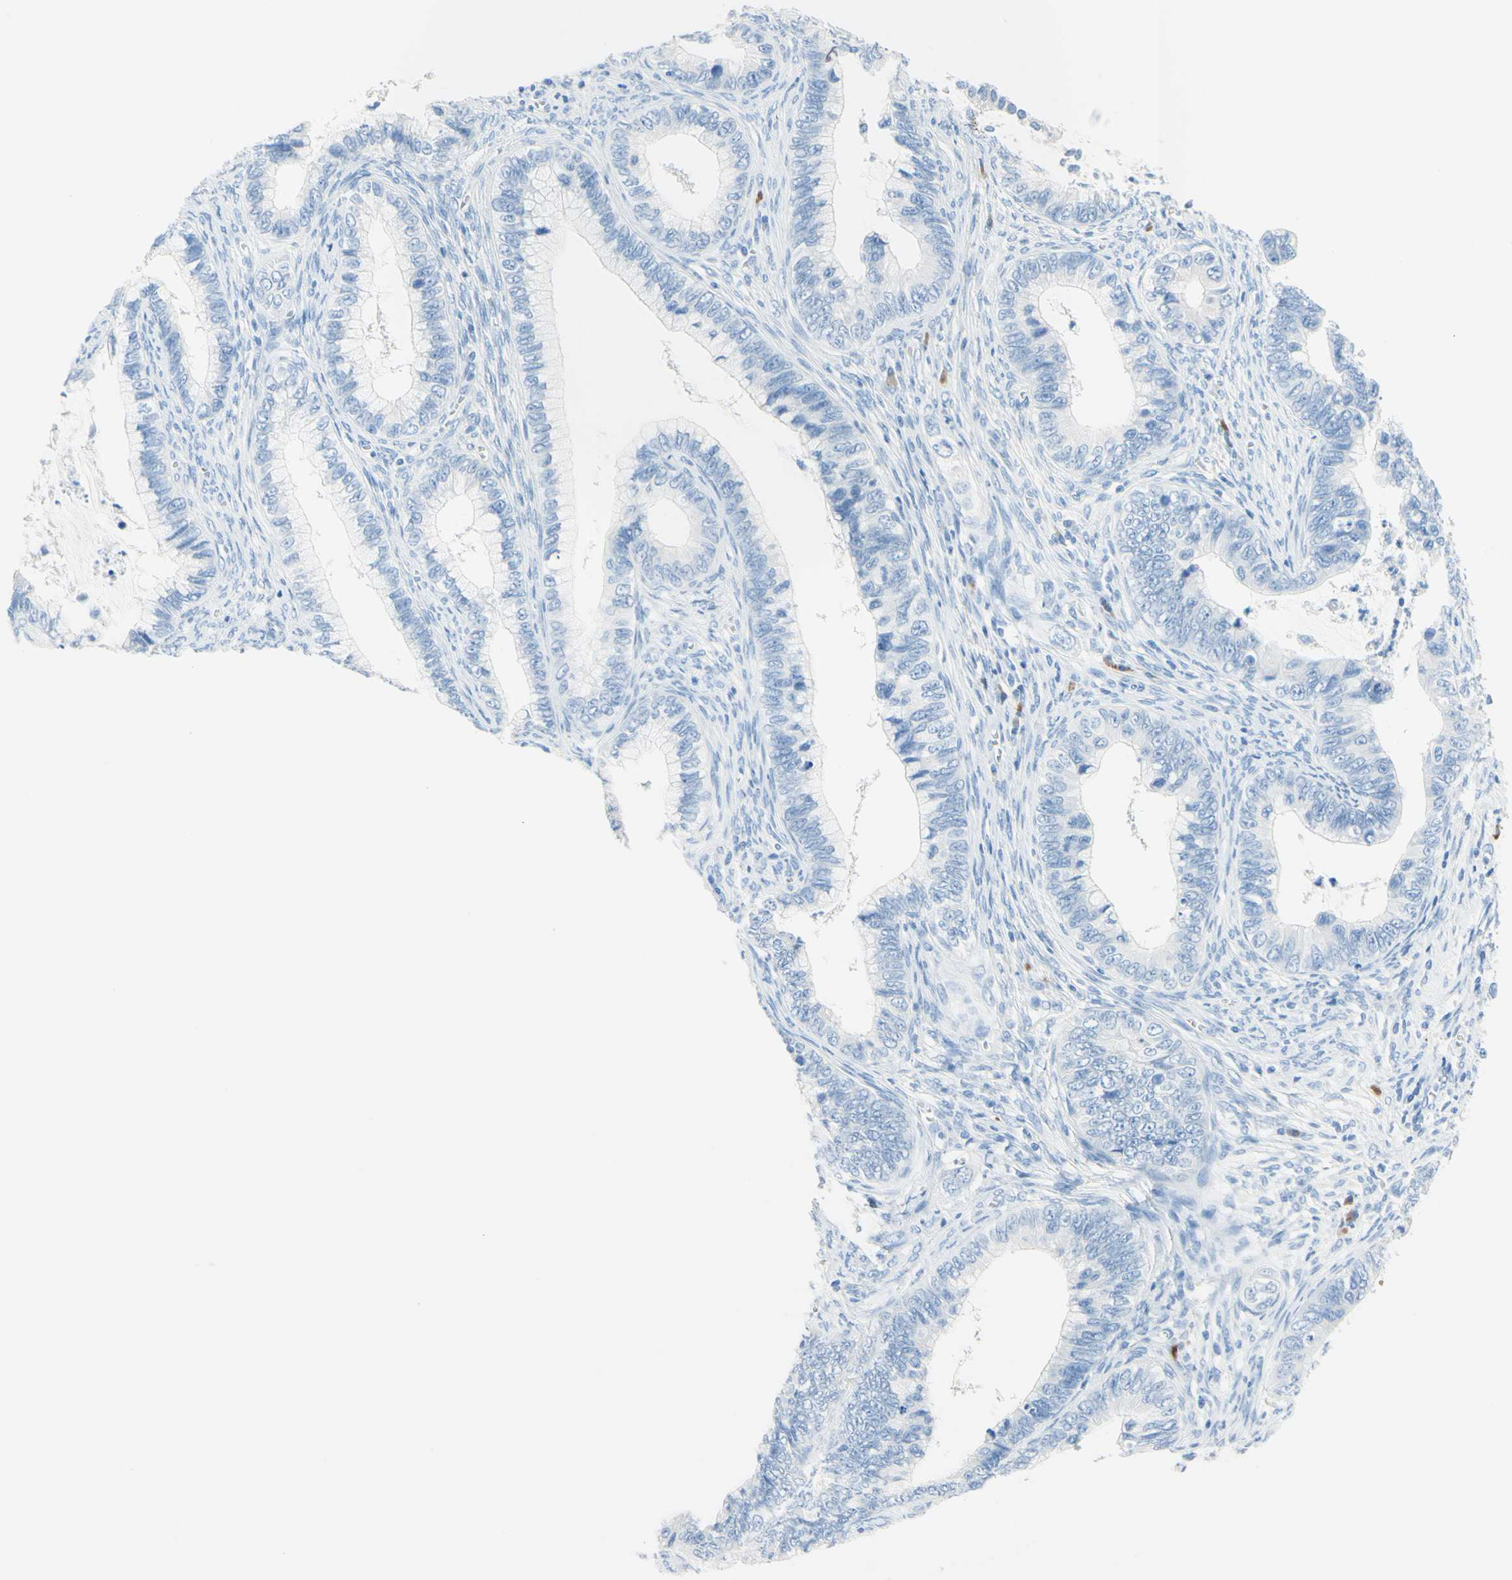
{"staining": {"intensity": "negative", "quantity": "none", "location": "none"}, "tissue": "cervical cancer", "cell_type": "Tumor cells", "image_type": "cancer", "snomed": [{"axis": "morphology", "description": "Adenocarcinoma, NOS"}, {"axis": "topography", "description": "Cervix"}], "caption": "The micrograph demonstrates no staining of tumor cells in cervical cancer (adenocarcinoma).", "gene": "IL6ST", "patient": {"sex": "female", "age": 44}}